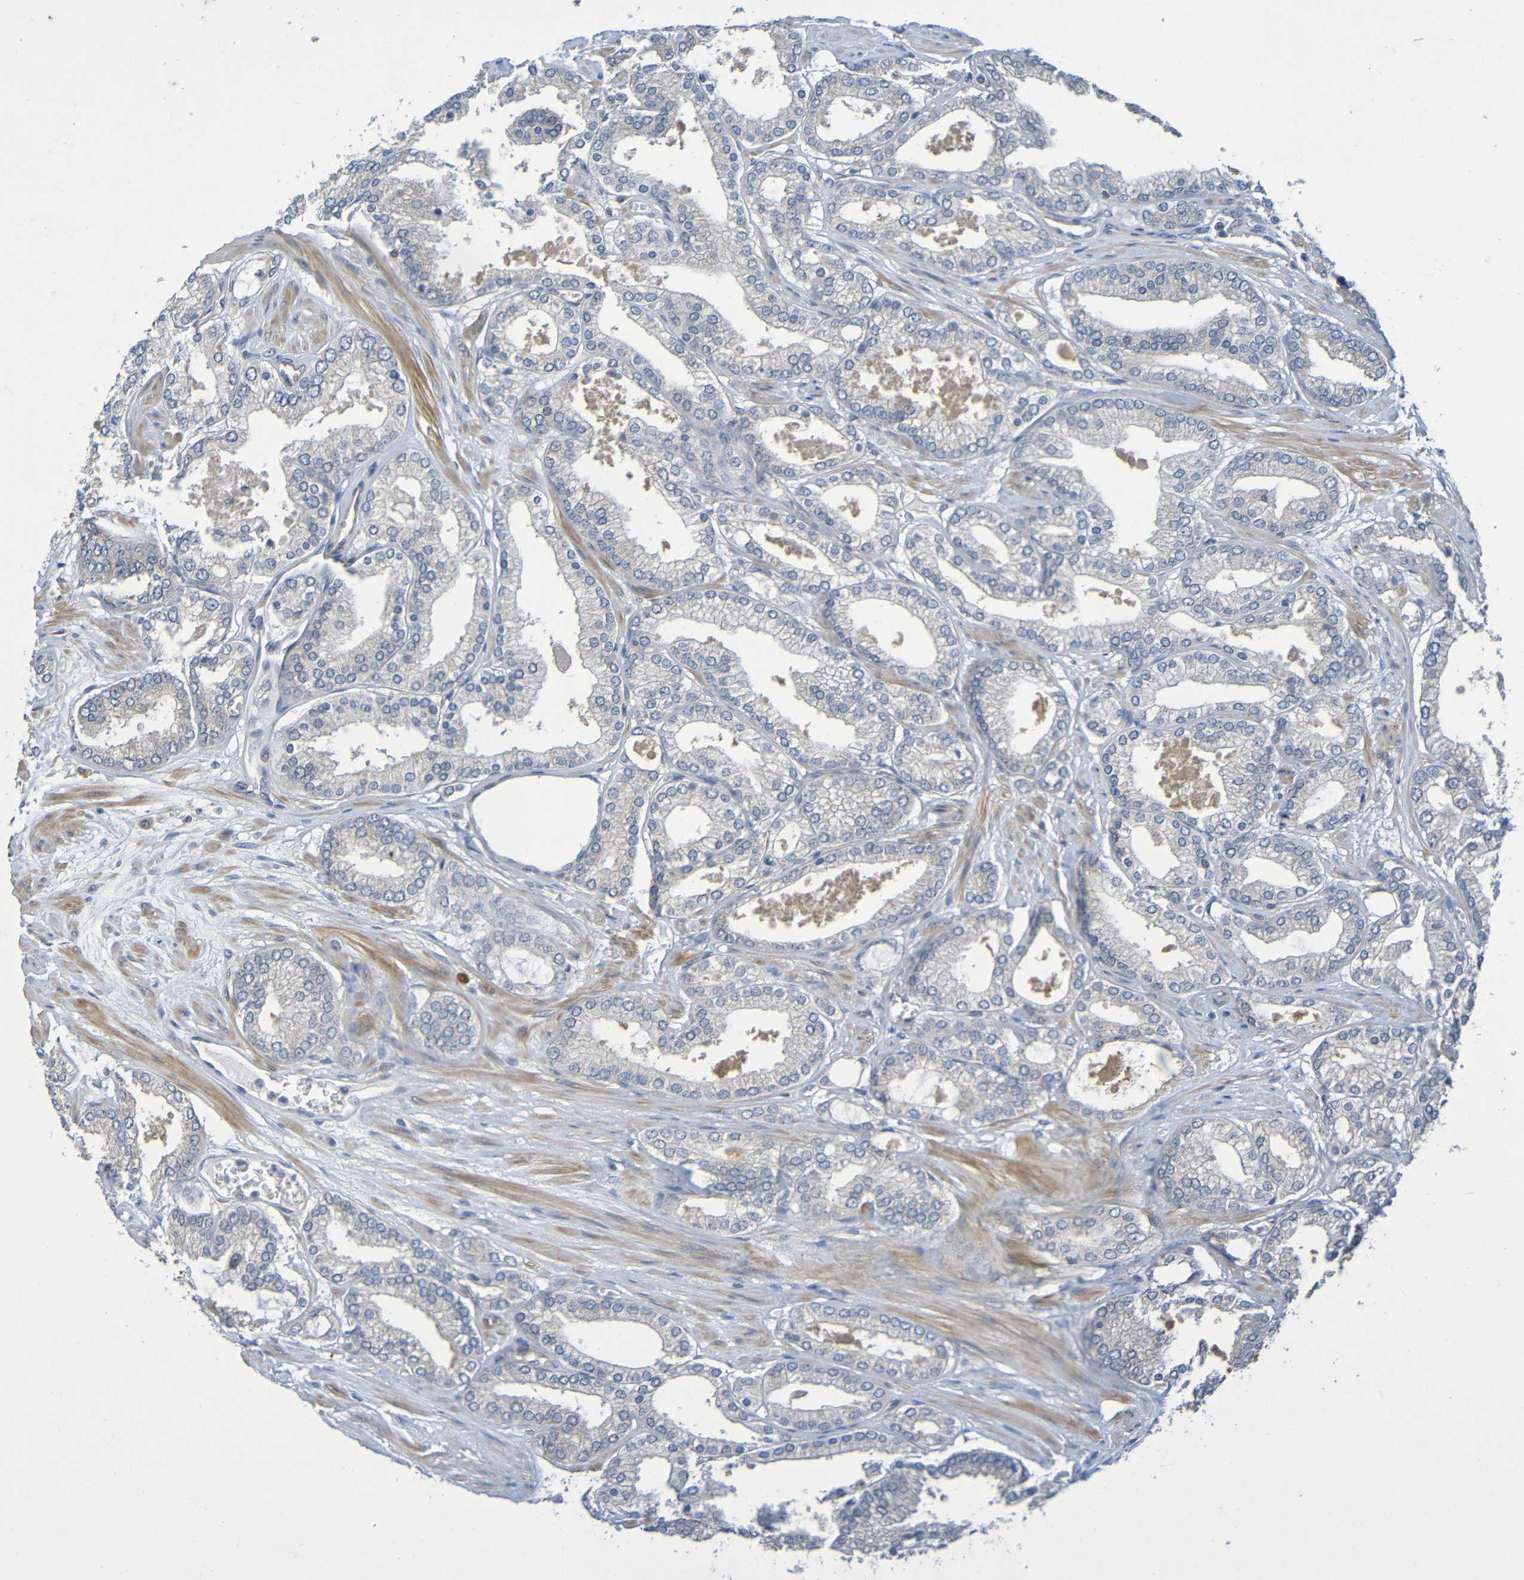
{"staining": {"intensity": "negative", "quantity": "none", "location": "none"}, "tissue": "prostate cancer", "cell_type": "Tumor cells", "image_type": "cancer", "snomed": [{"axis": "morphology", "description": "Adenocarcinoma, High grade"}, {"axis": "topography", "description": "Prostate"}], "caption": "A micrograph of human adenocarcinoma (high-grade) (prostate) is negative for staining in tumor cells.", "gene": "CYP4F2", "patient": {"sex": "male", "age": 61}}